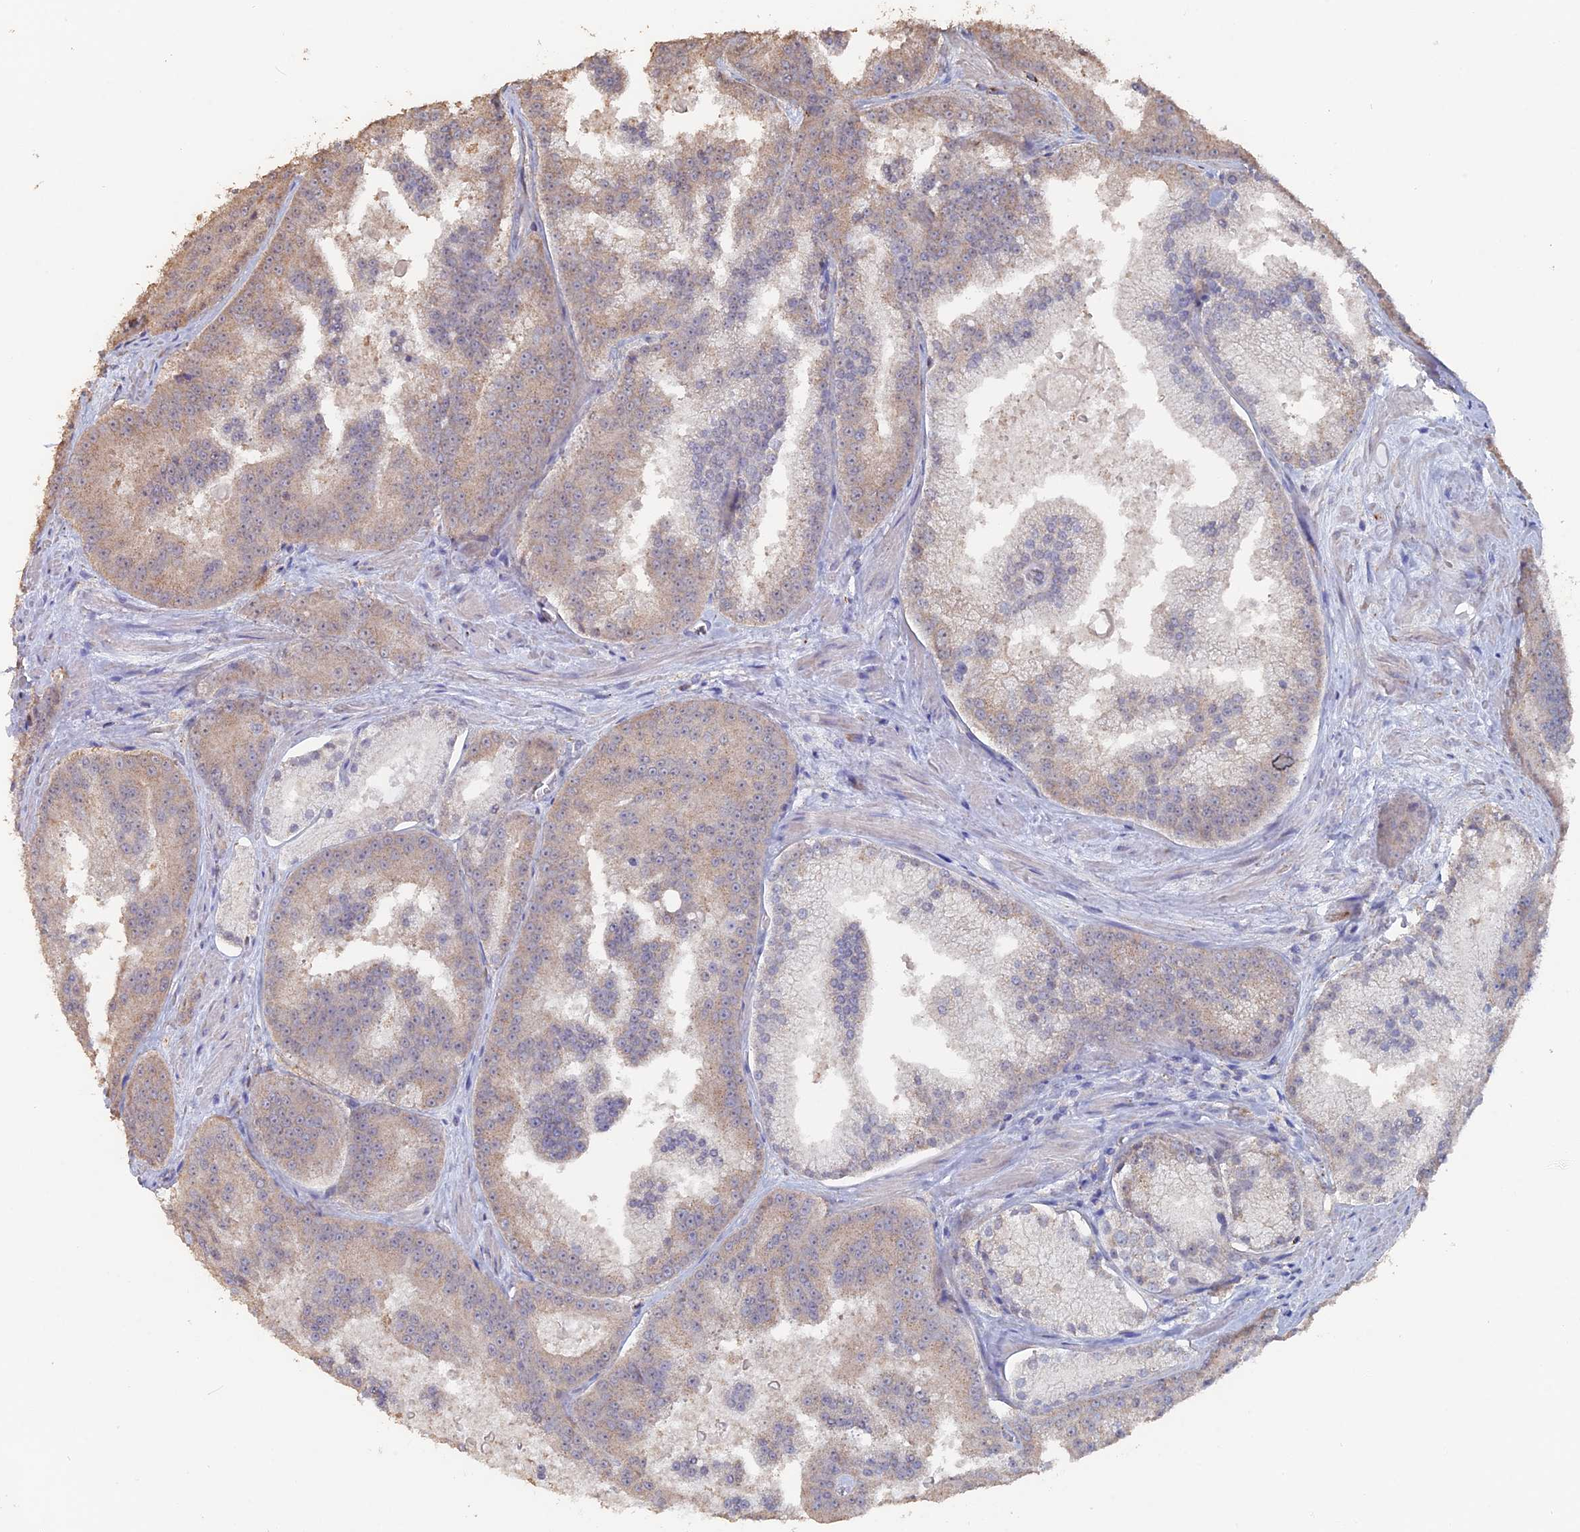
{"staining": {"intensity": "moderate", "quantity": "25%-75%", "location": "cytoplasmic/membranous"}, "tissue": "prostate cancer", "cell_type": "Tumor cells", "image_type": "cancer", "snomed": [{"axis": "morphology", "description": "Adenocarcinoma, High grade"}, {"axis": "topography", "description": "Prostate"}], "caption": "Prostate adenocarcinoma (high-grade) stained with a brown dye demonstrates moderate cytoplasmic/membranous positive staining in about 25%-75% of tumor cells.", "gene": "SEMG2", "patient": {"sex": "male", "age": 61}}